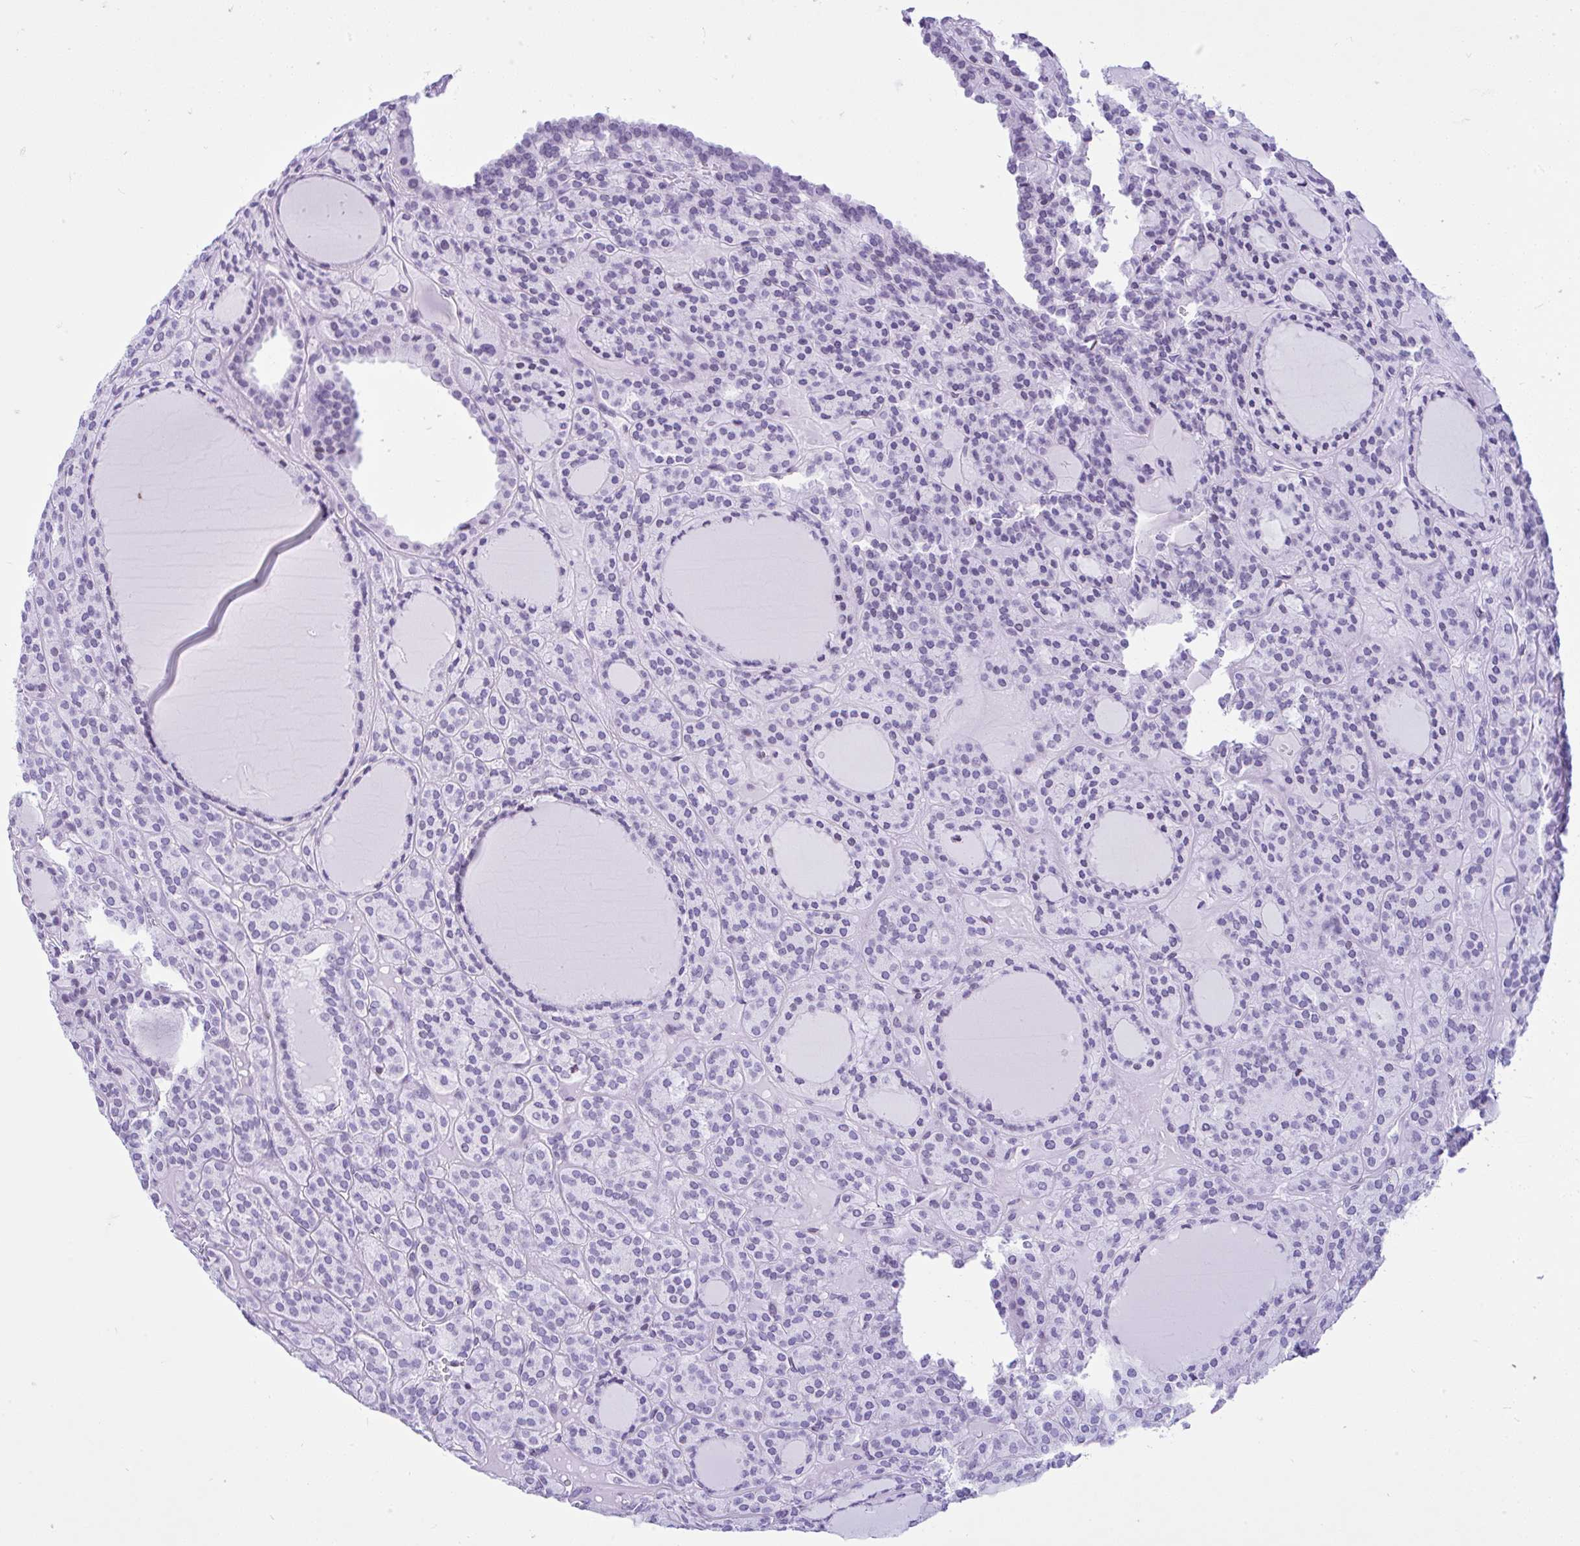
{"staining": {"intensity": "negative", "quantity": "none", "location": "none"}, "tissue": "thyroid cancer", "cell_type": "Tumor cells", "image_type": "cancer", "snomed": [{"axis": "morphology", "description": "Follicular adenoma carcinoma, NOS"}, {"axis": "topography", "description": "Thyroid gland"}], "caption": "A histopathology image of human thyroid cancer (follicular adenoma carcinoma) is negative for staining in tumor cells.", "gene": "KRT27", "patient": {"sex": "female", "age": 63}}